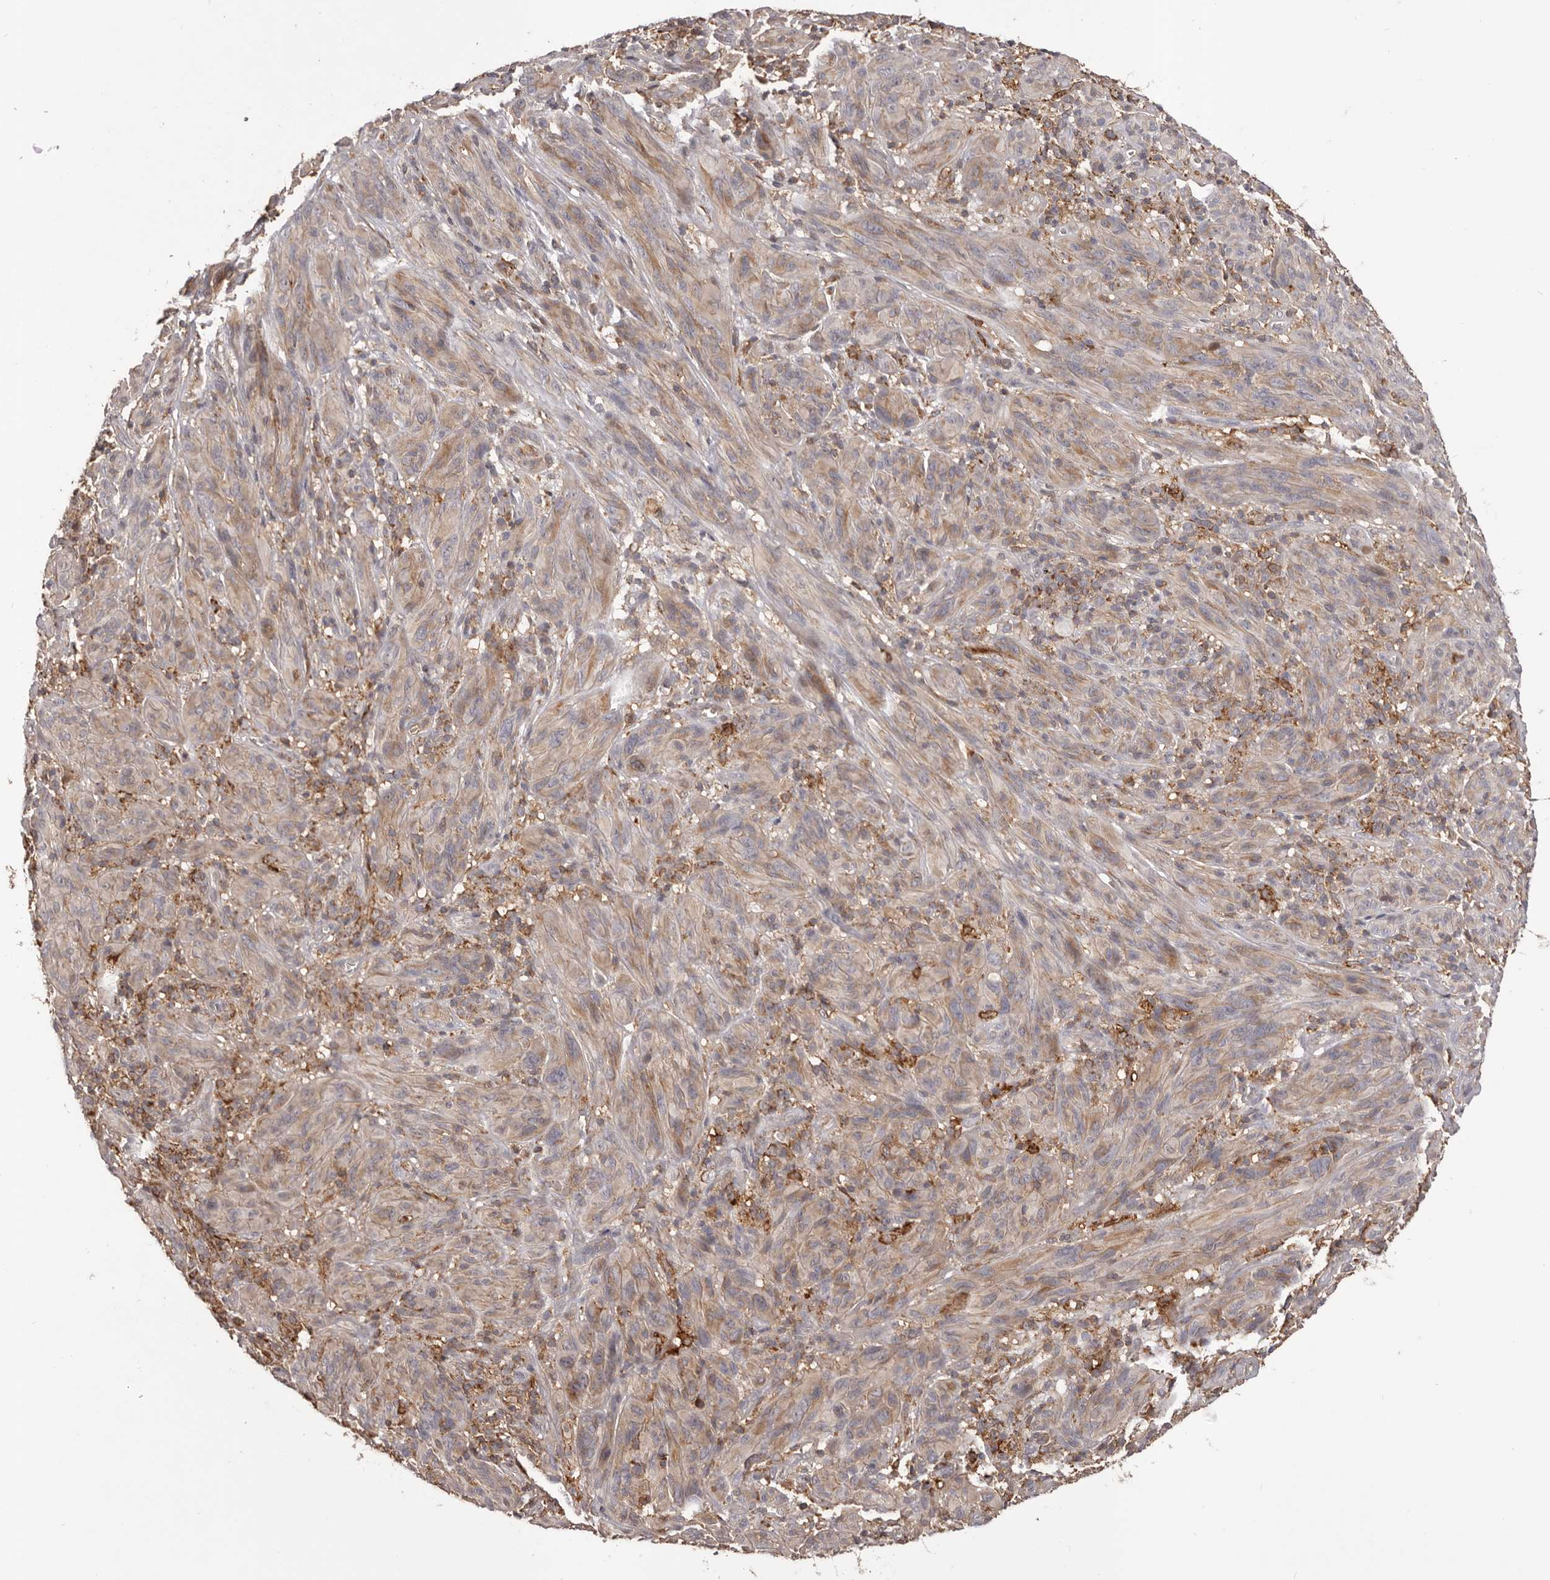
{"staining": {"intensity": "weak", "quantity": "25%-75%", "location": "cytoplasmic/membranous"}, "tissue": "melanoma", "cell_type": "Tumor cells", "image_type": "cancer", "snomed": [{"axis": "morphology", "description": "Malignant melanoma, NOS"}, {"axis": "topography", "description": "Skin of head"}], "caption": "Immunohistochemistry (IHC) micrograph of human melanoma stained for a protein (brown), which reveals low levels of weak cytoplasmic/membranous staining in about 25%-75% of tumor cells.", "gene": "GLIPR2", "patient": {"sex": "male", "age": 96}}